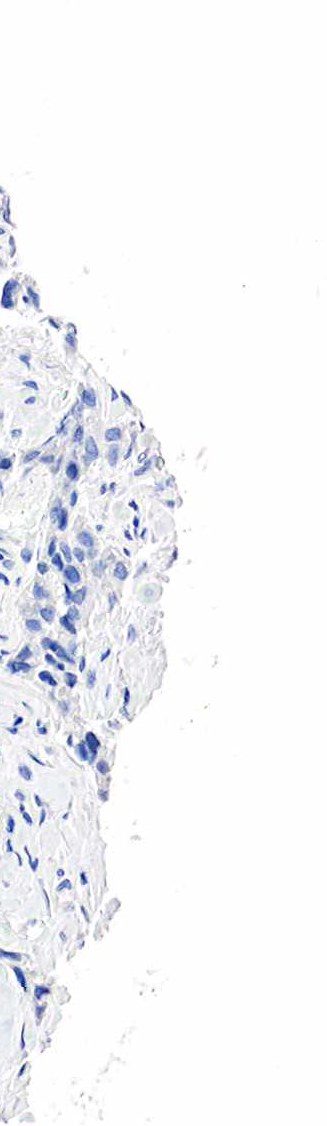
{"staining": {"intensity": "negative", "quantity": "none", "location": "none"}, "tissue": "breast cancer", "cell_type": "Tumor cells", "image_type": "cancer", "snomed": [{"axis": "morphology", "description": "Duct carcinoma"}, {"axis": "topography", "description": "Breast"}], "caption": "This photomicrograph is of breast cancer (invasive ductal carcinoma) stained with immunohistochemistry to label a protein in brown with the nuclei are counter-stained blue. There is no positivity in tumor cells.", "gene": "SST", "patient": {"sex": "female", "age": 91}}